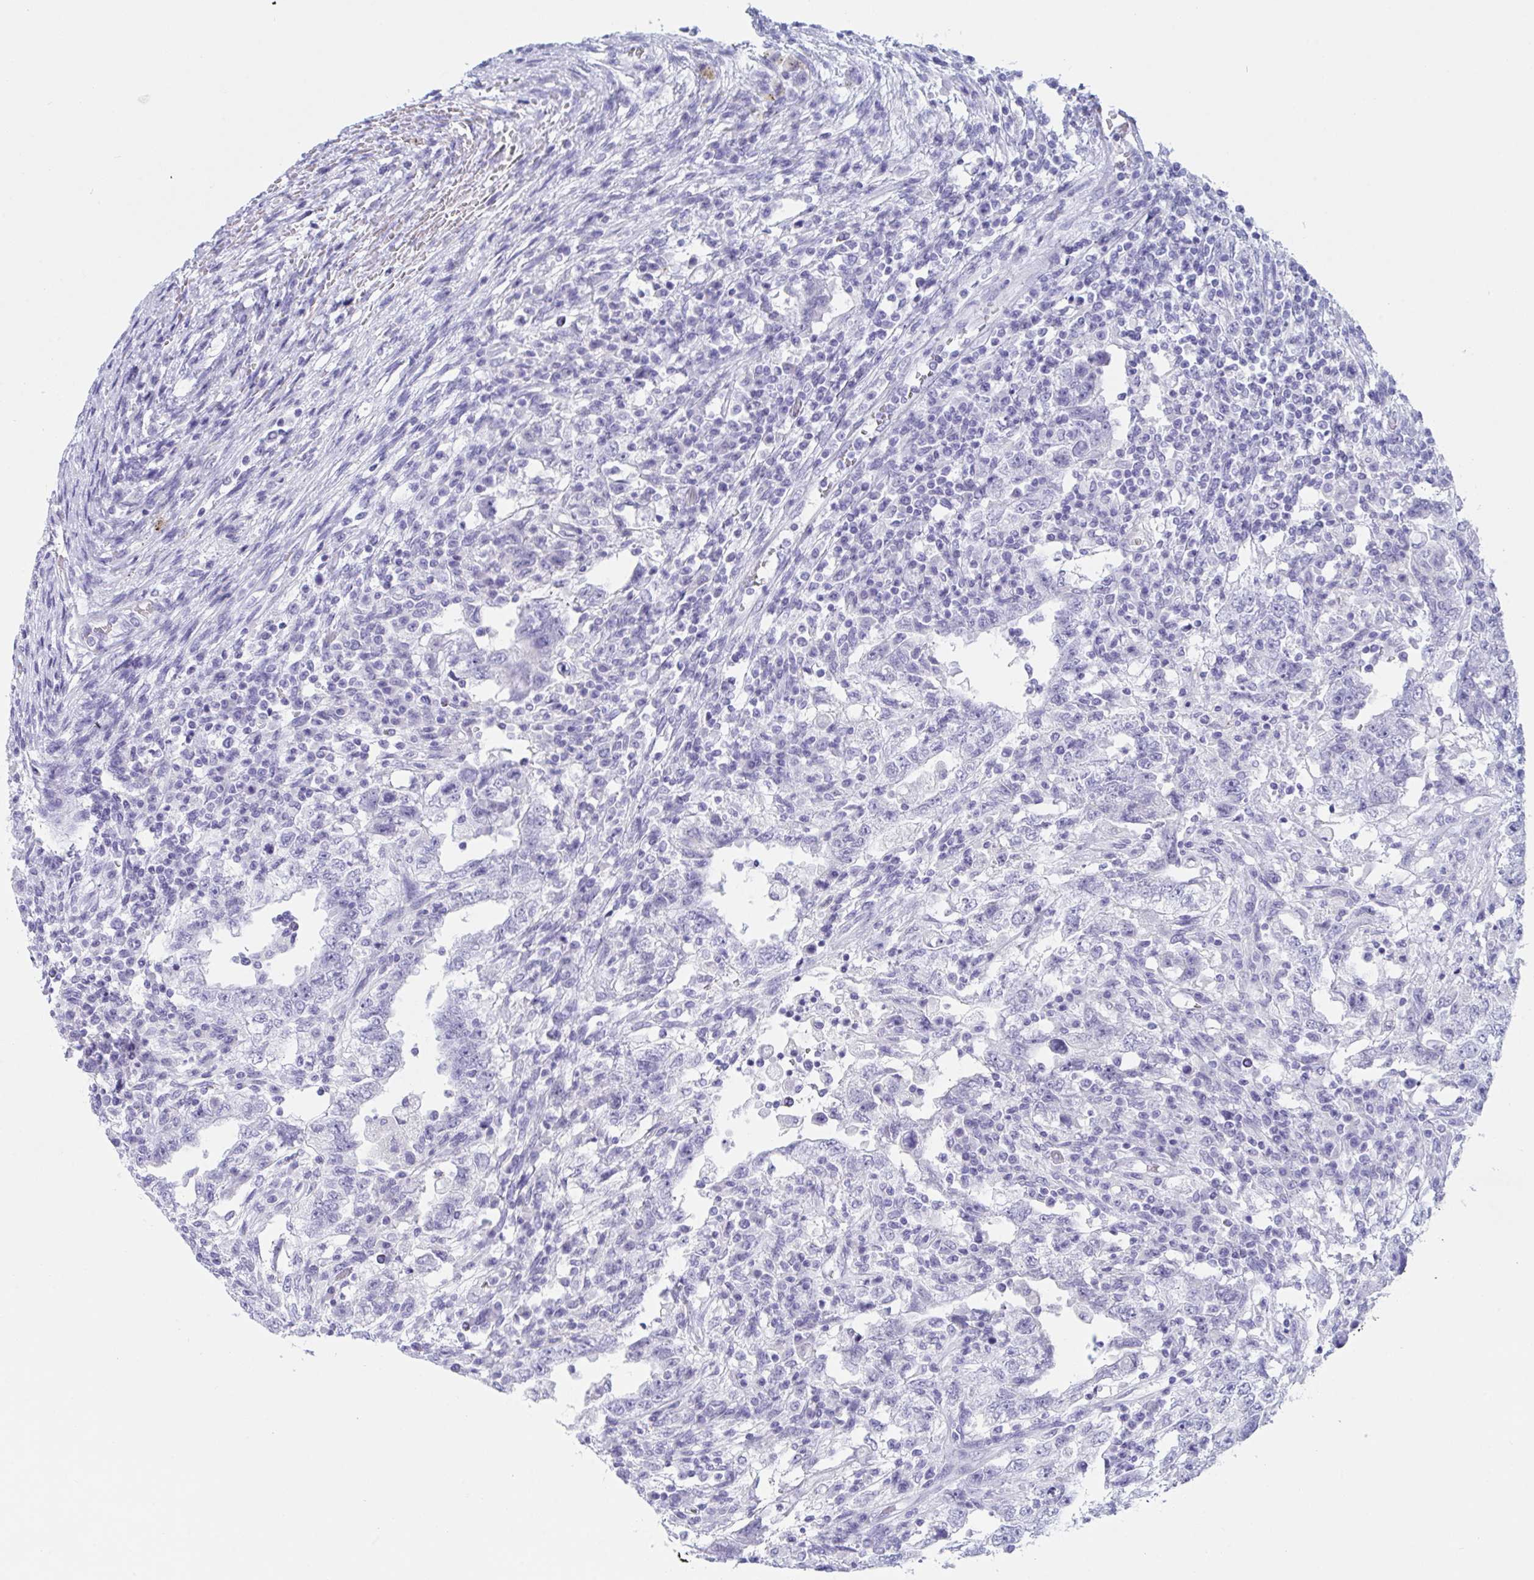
{"staining": {"intensity": "negative", "quantity": "none", "location": "none"}, "tissue": "testis cancer", "cell_type": "Tumor cells", "image_type": "cancer", "snomed": [{"axis": "morphology", "description": "Carcinoma, Embryonal, NOS"}, {"axis": "topography", "description": "Testis"}], "caption": "Image shows no significant protein staining in tumor cells of testis cancer. The staining was performed using DAB to visualize the protein expression in brown, while the nuclei were stained in blue with hematoxylin (Magnification: 20x).", "gene": "CDX4", "patient": {"sex": "male", "age": 26}}